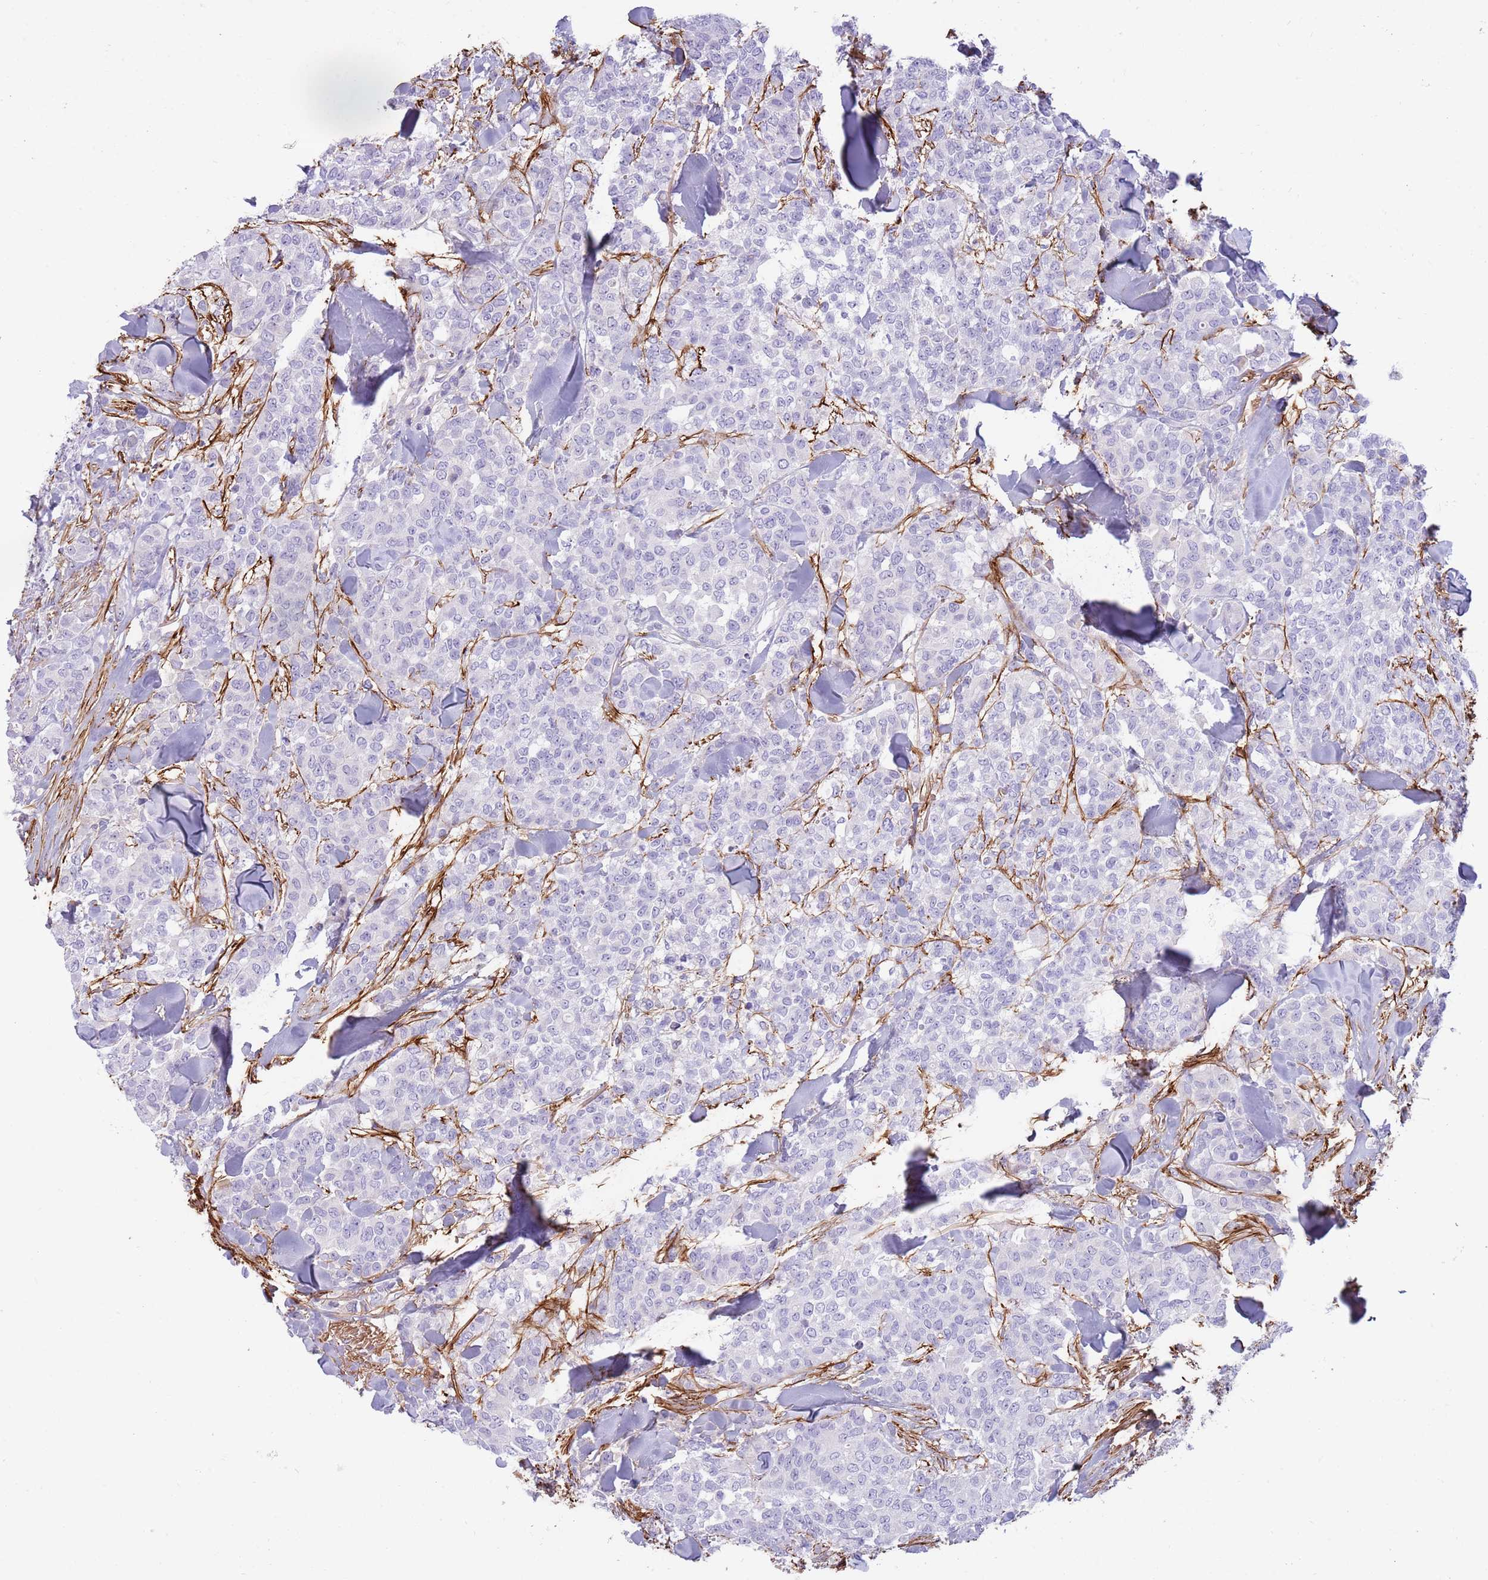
{"staining": {"intensity": "negative", "quantity": "none", "location": "none"}, "tissue": "breast cancer", "cell_type": "Tumor cells", "image_type": "cancer", "snomed": [{"axis": "morphology", "description": "Lobular carcinoma"}, {"axis": "topography", "description": "Breast"}], "caption": "Image shows no protein expression in tumor cells of breast cancer (lobular carcinoma) tissue. (Immunohistochemistry, brightfield microscopy, high magnification).", "gene": "LEPROTL1", "patient": {"sex": "female", "age": 91}}